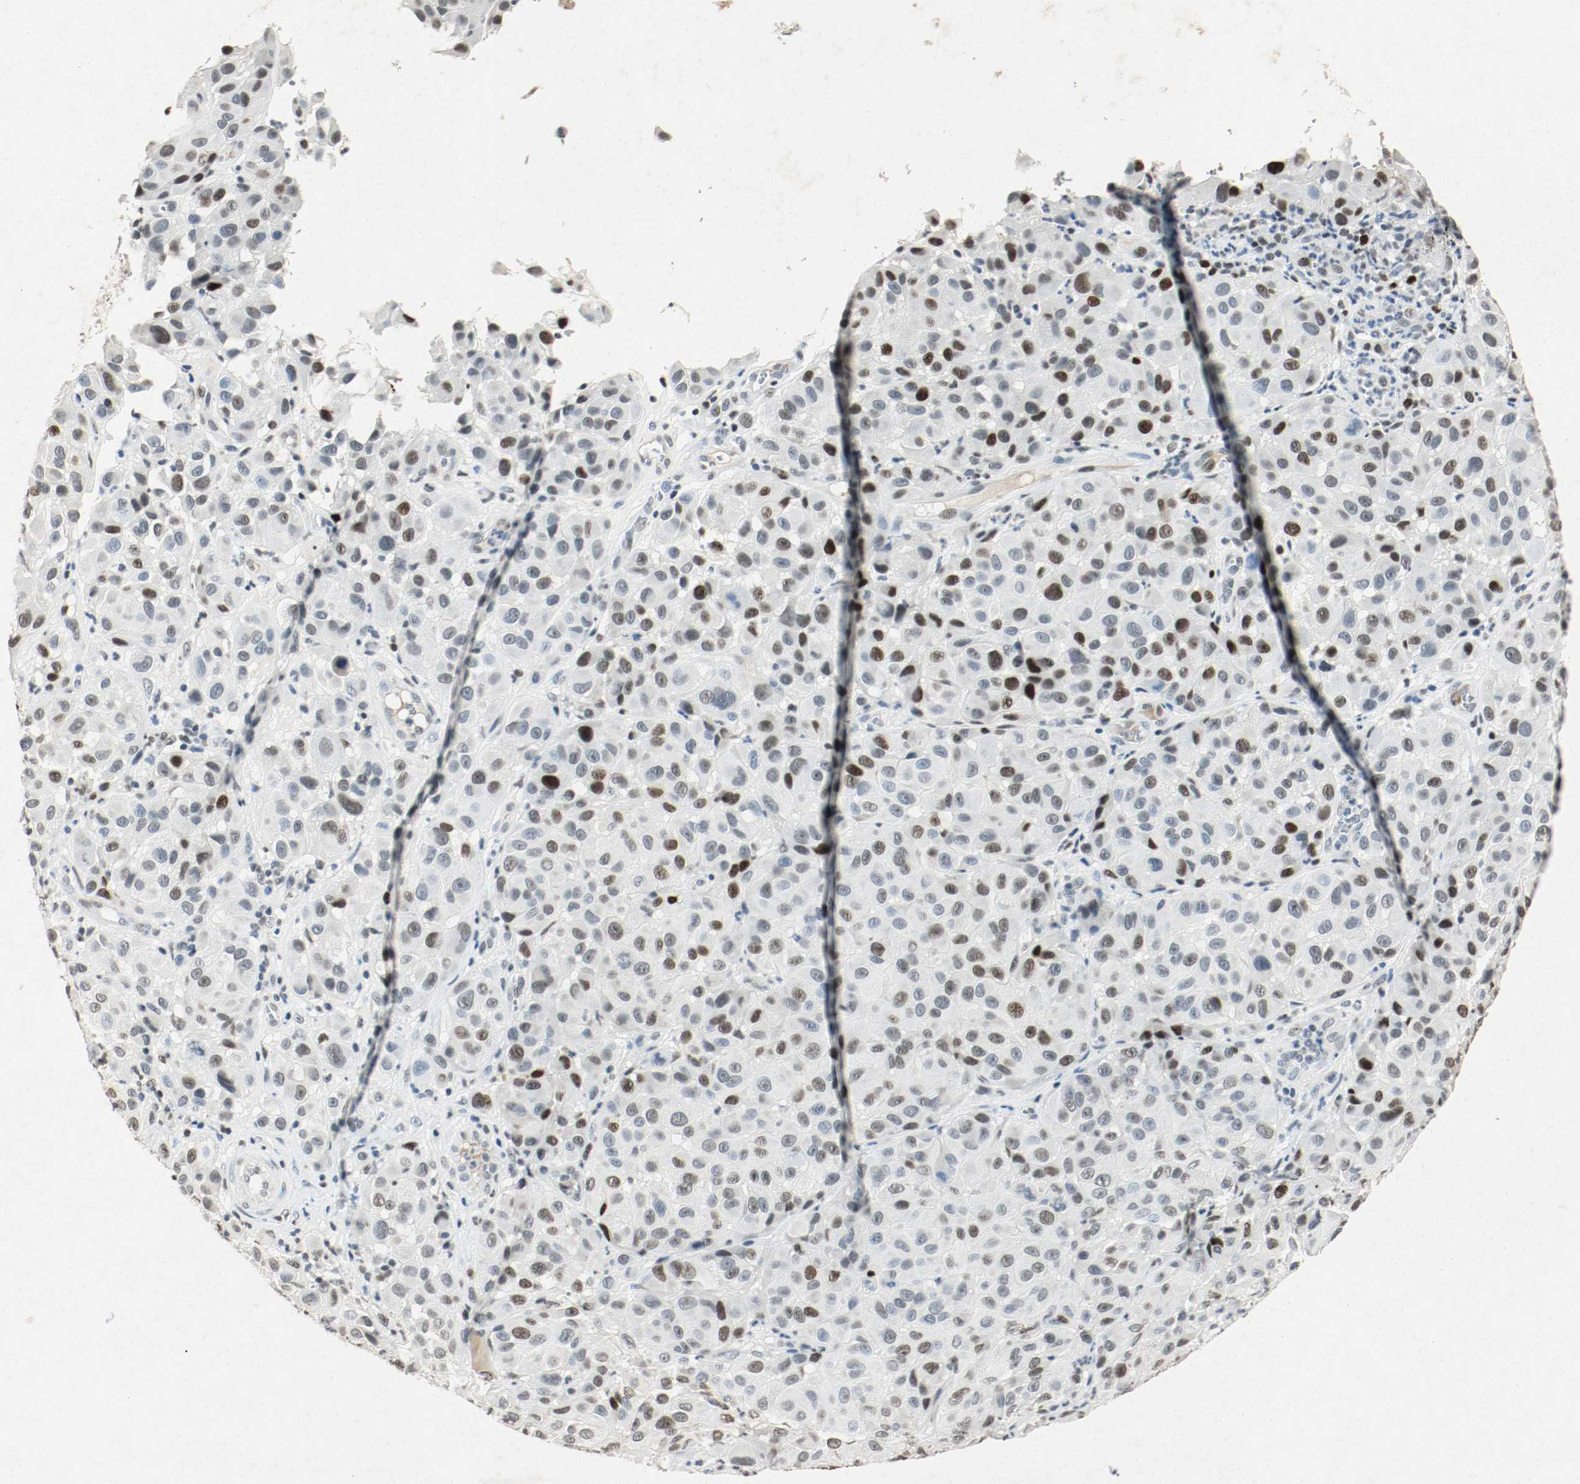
{"staining": {"intensity": "strong", "quantity": "25%-75%", "location": "nuclear"}, "tissue": "melanoma", "cell_type": "Tumor cells", "image_type": "cancer", "snomed": [{"axis": "morphology", "description": "Malignant melanoma, NOS"}, {"axis": "topography", "description": "Skin"}], "caption": "This image displays immunohistochemistry (IHC) staining of malignant melanoma, with high strong nuclear staining in about 25%-75% of tumor cells.", "gene": "DNMT1", "patient": {"sex": "female", "age": 21}}